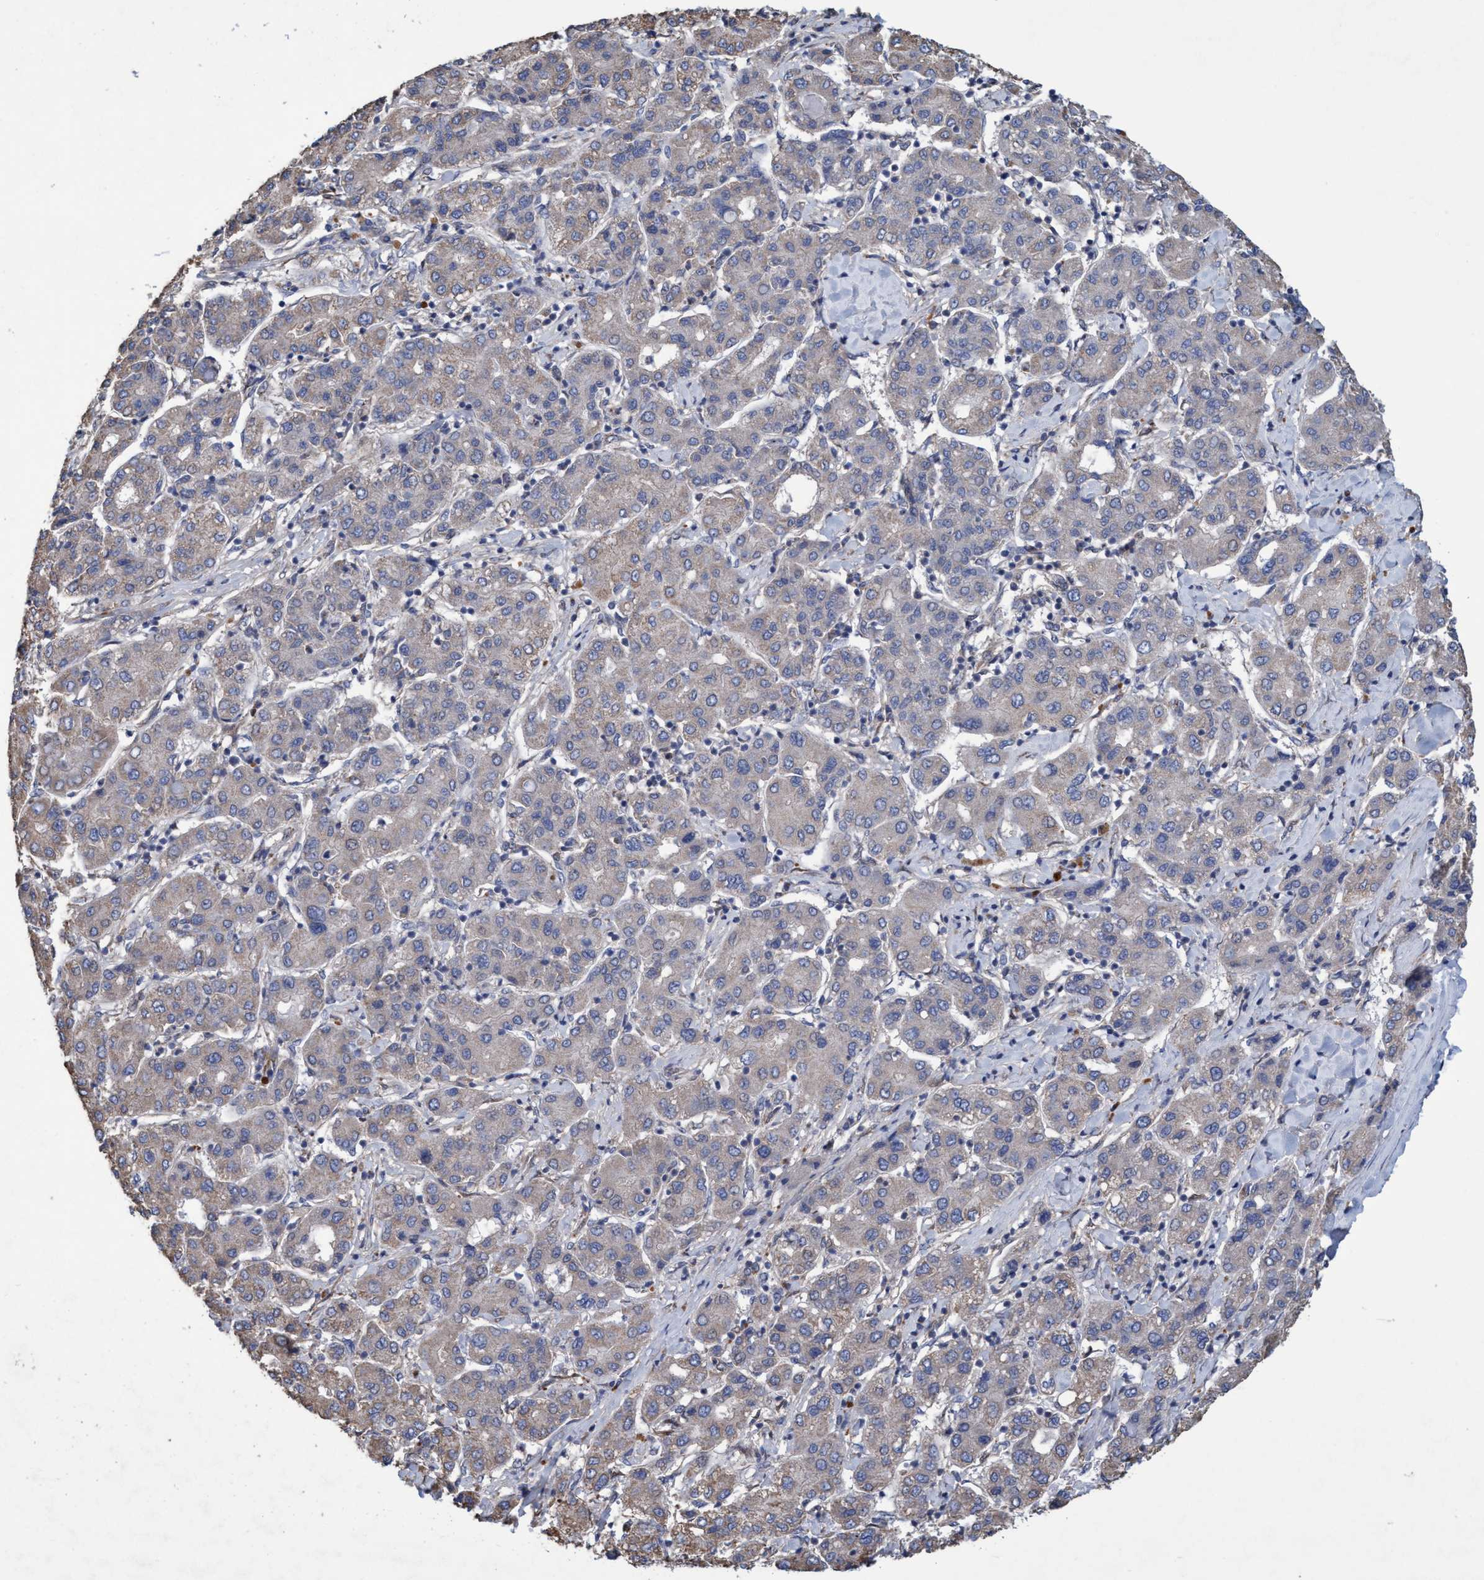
{"staining": {"intensity": "weak", "quantity": "<25%", "location": "cytoplasmic/membranous"}, "tissue": "liver cancer", "cell_type": "Tumor cells", "image_type": "cancer", "snomed": [{"axis": "morphology", "description": "Carcinoma, Hepatocellular, NOS"}, {"axis": "topography", "description": "Liver"}], "caption": "IHC of liver cancer (hepatocellular carcinoma) exhibits no staining in tumor cells.", "gene": "BICD2", "patient": {"sex": "male", "age": 65}}